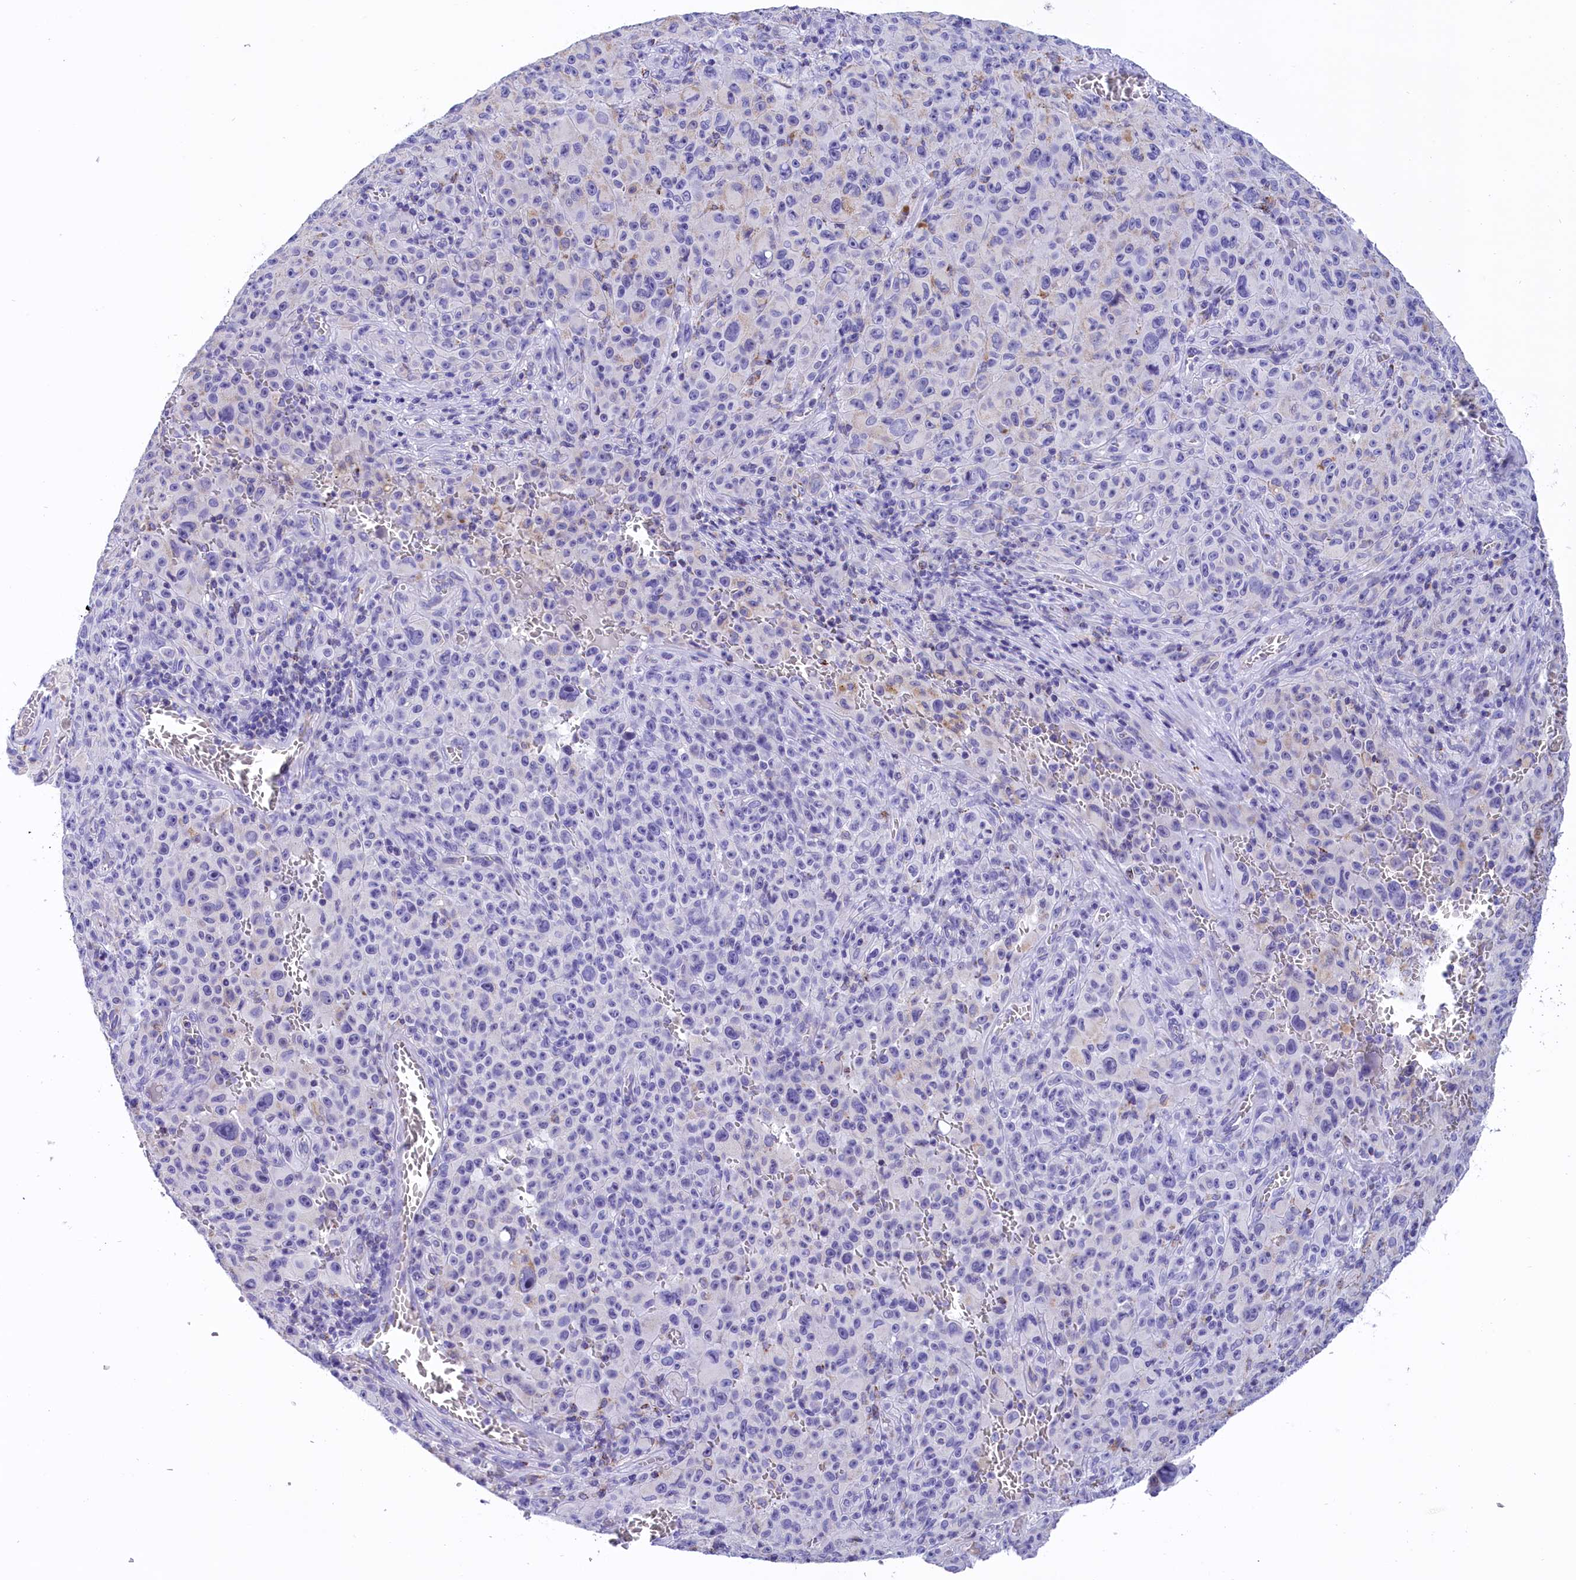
{"staining": {"intensity": "negative", "quantity": "none", "location": "none"}, "tissue": "melanoma", "cell_type": "Tumor cells", "image_type": "cancer", "snomed": [{"axis": "morphology", "description": "Malignant melanoma, NOS"}, {"axis": "topography", "description": "Skin"}], "caption": "IHC of malignant melanoma displays no expression in tumor cells.", "gene": "ABAT", "patient": {"sex": "female", "age": 82}}